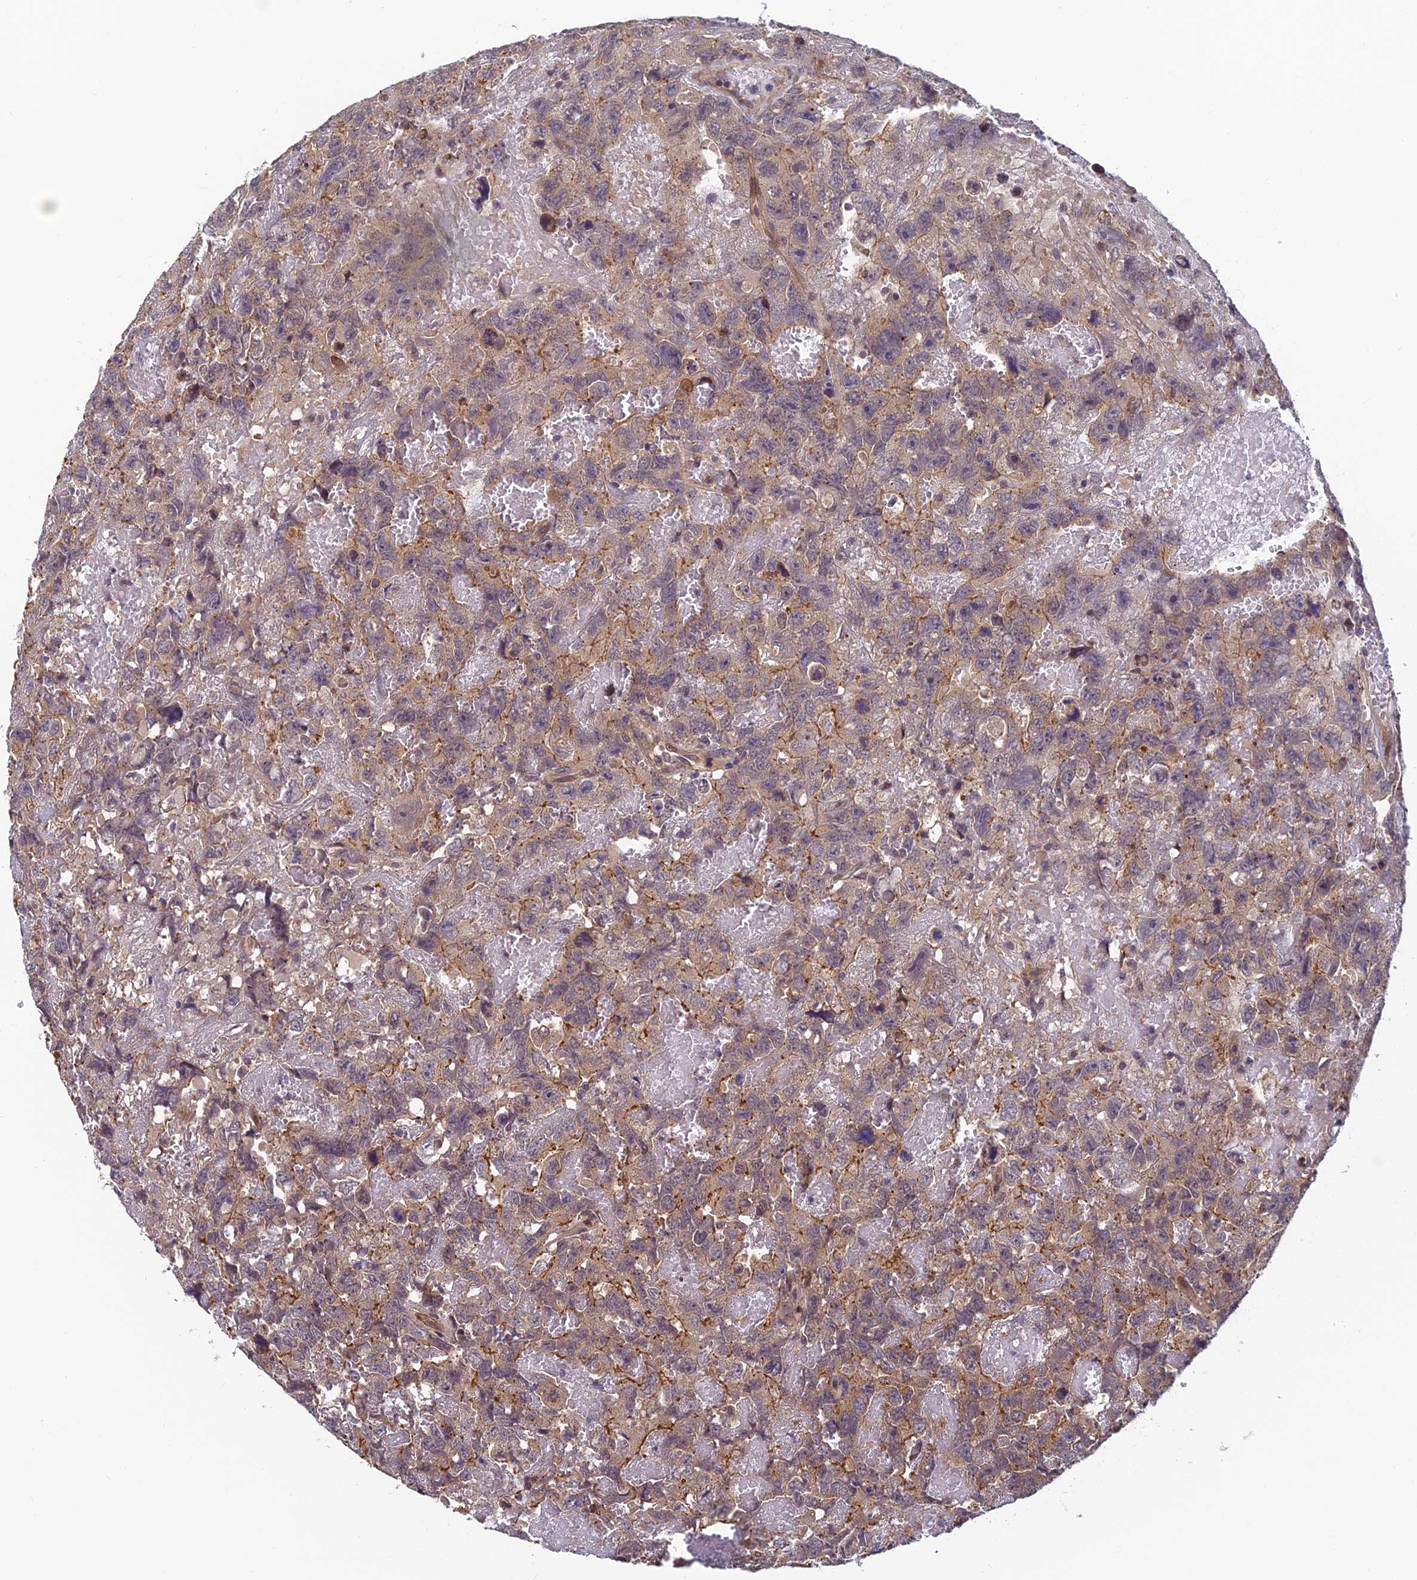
{"staining": {"intensity": "moderate", "quantity": "<25%", "location": "cytoplasmic/membranous"}, "tissue": "testis cancer", "cell_type": "Tumor cells", "image_type": "cancer", "snomed": [{"axis": "morphology", "description": "Carcinoma, Embryonal, NOS"}, {"axis": "topography", "description": "Testis"}], "caption": "This is an image of immunohistochemistry staining of embryonal carcinoma (testis), which shows moderate expression in the cytoplasmic/membranous of tumor cells.", "gene": "PIKFYVE", "patient": {"sex": "male", "age": 45}}